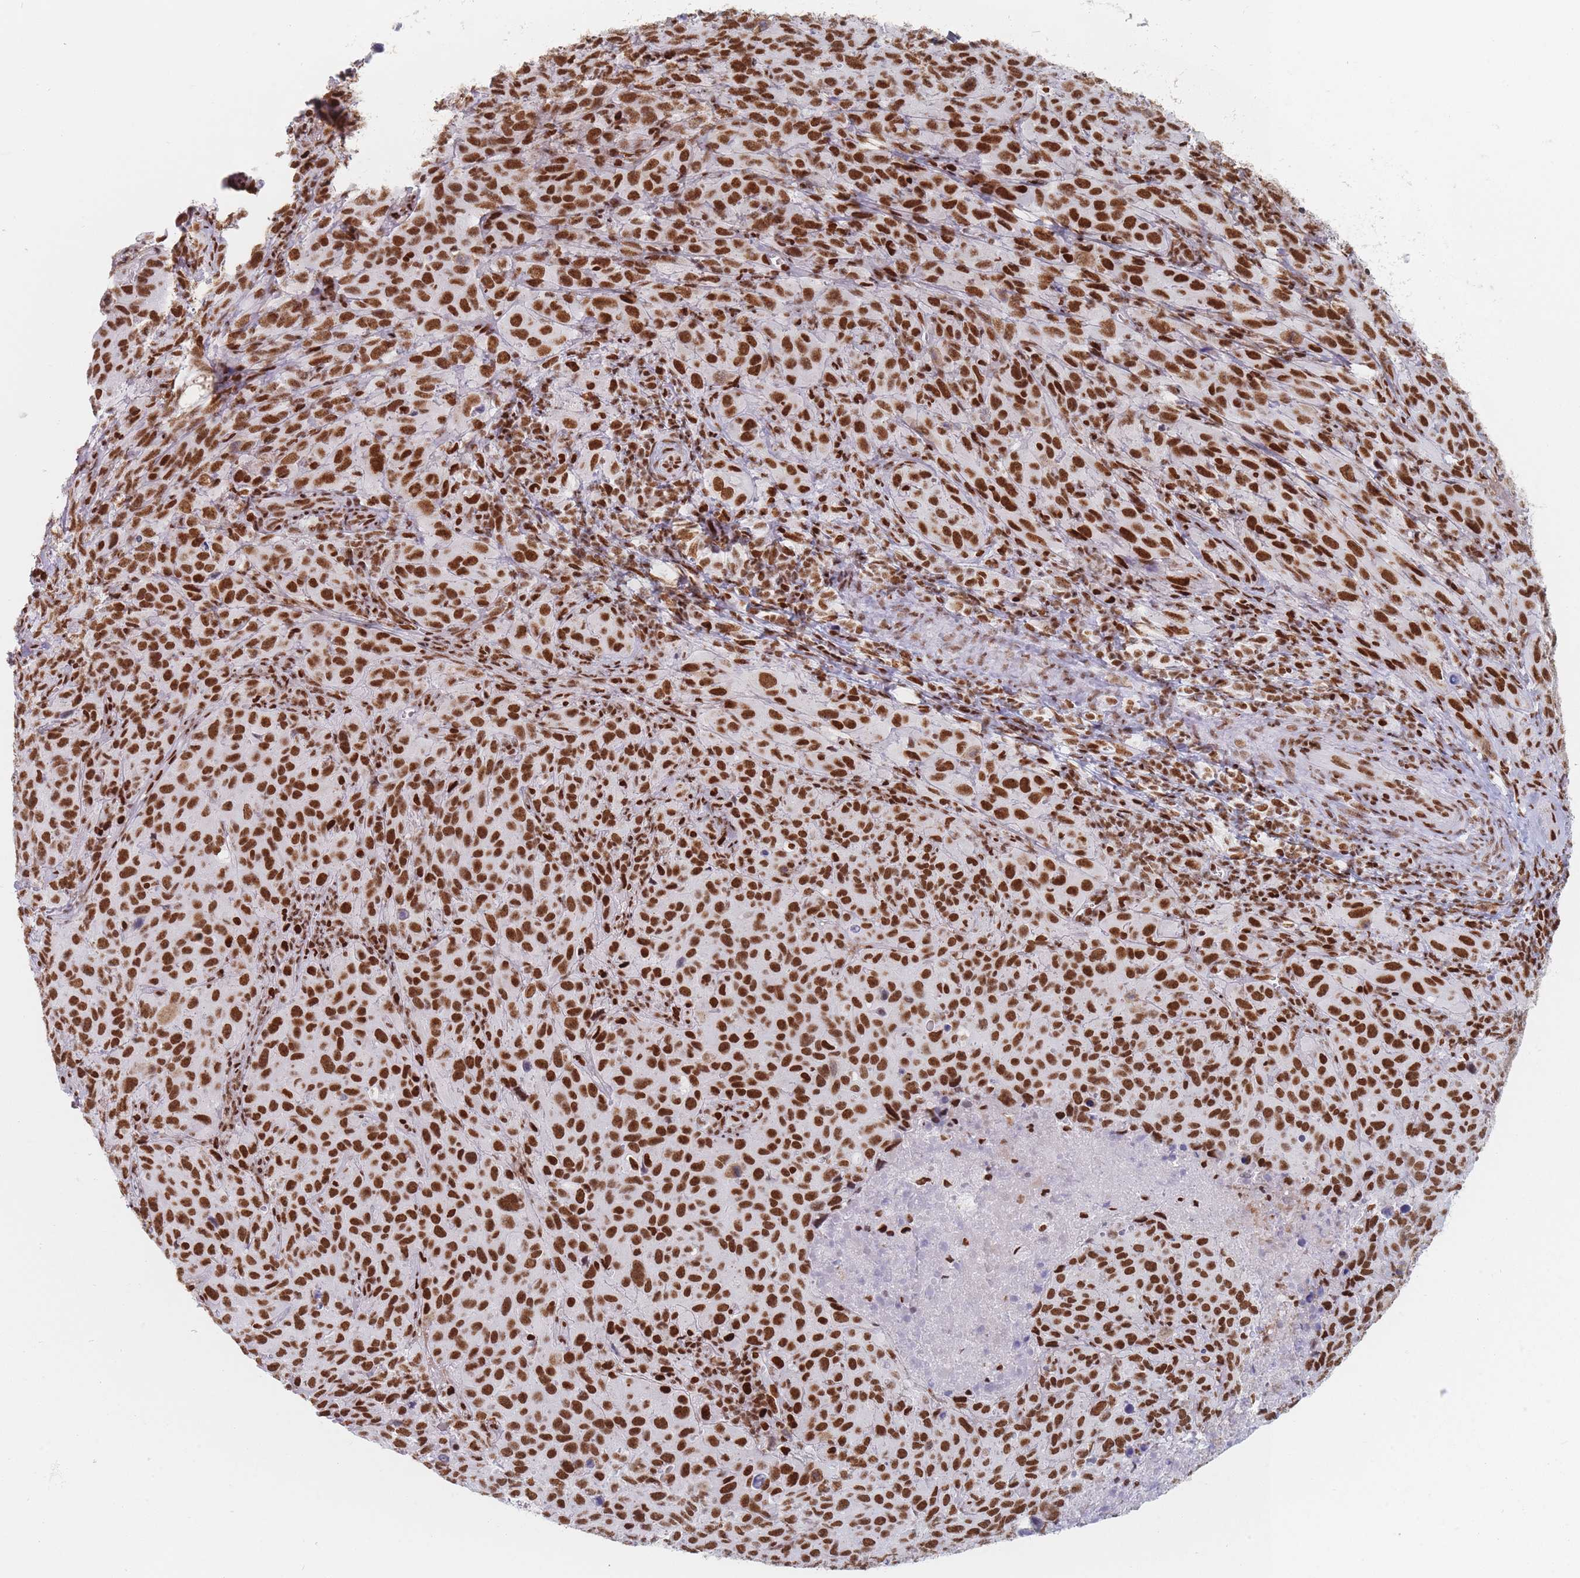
{"staining": {"intensity": "strong", "quantity": ">75%", "location": "nuclear"}, "tissue": "cervical cancer", "cell_type": "Tumor cells", "image_type": "cancer", "snomed": [{"axis": "morphology", "description": "Squamous cell carcinoma, NOS"}, {"axis": "topography", "description": "Cervix"}], "caption": "A high amount of strong nuclear expression is appreciated in about >75% of tumor cells in cervical cancer tissue.", "gene": "SAFB2", "patient": {"sex": "female", "age": 51}}